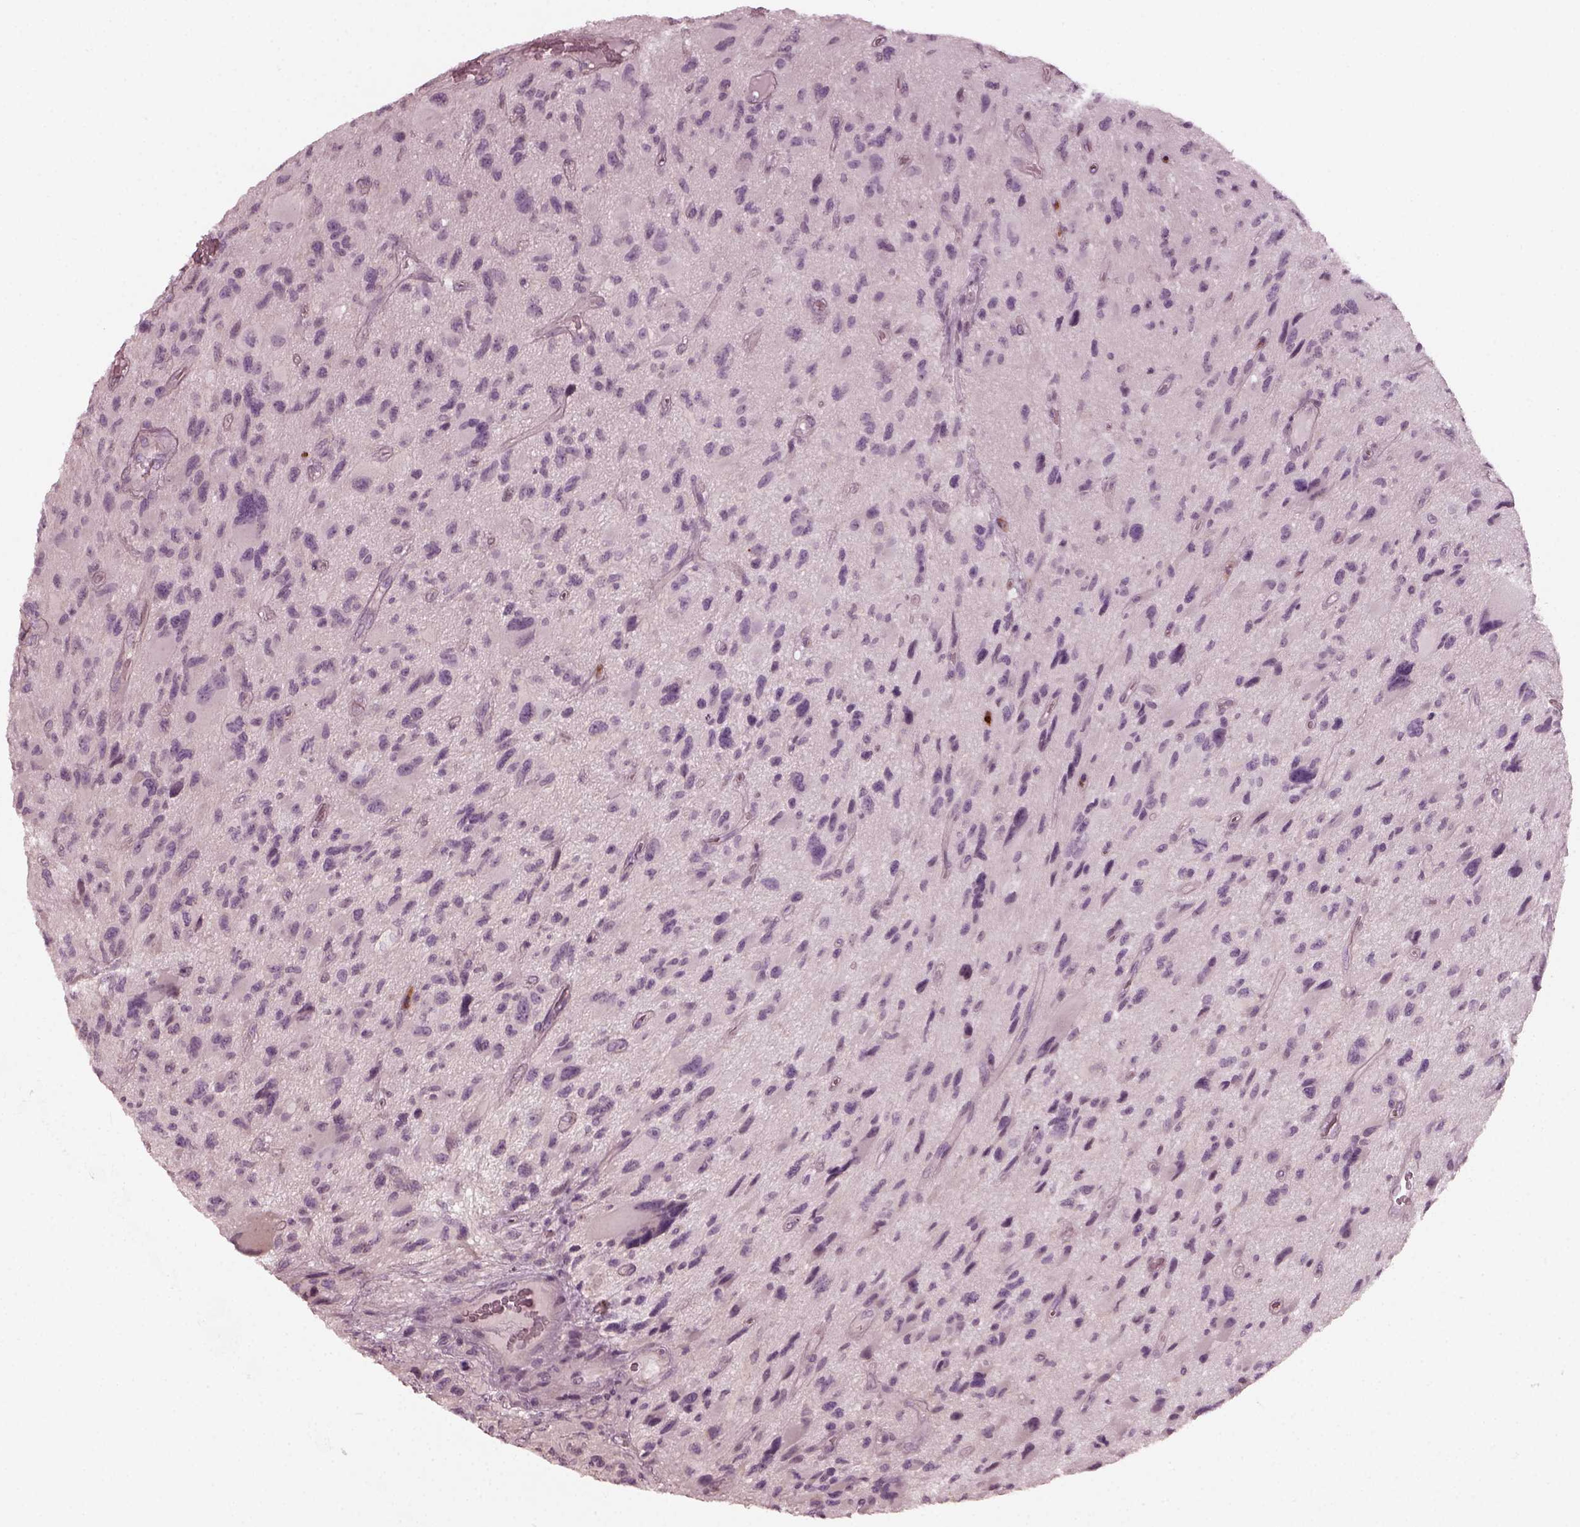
{"staining": {"intensity": "negative", "quantity": "none", "location": "none"}, "tissue": "glioma", "cell_type": "Tumor cells", "image_type": "cancer", "snomed": [{"axis": "morphology", "description": "Glioma, malignant, NOS"}, {"axis": "morphology", "description": "Glioma, malignant, High grade"}, {"axis": "topography", "description": "Brain"}], "caption": "An IHC image of glioma is shown. There is no staining in tumor cells of glioma.", "gene": "CHIT1", "patient": {"sex": "female", "age": 71}}